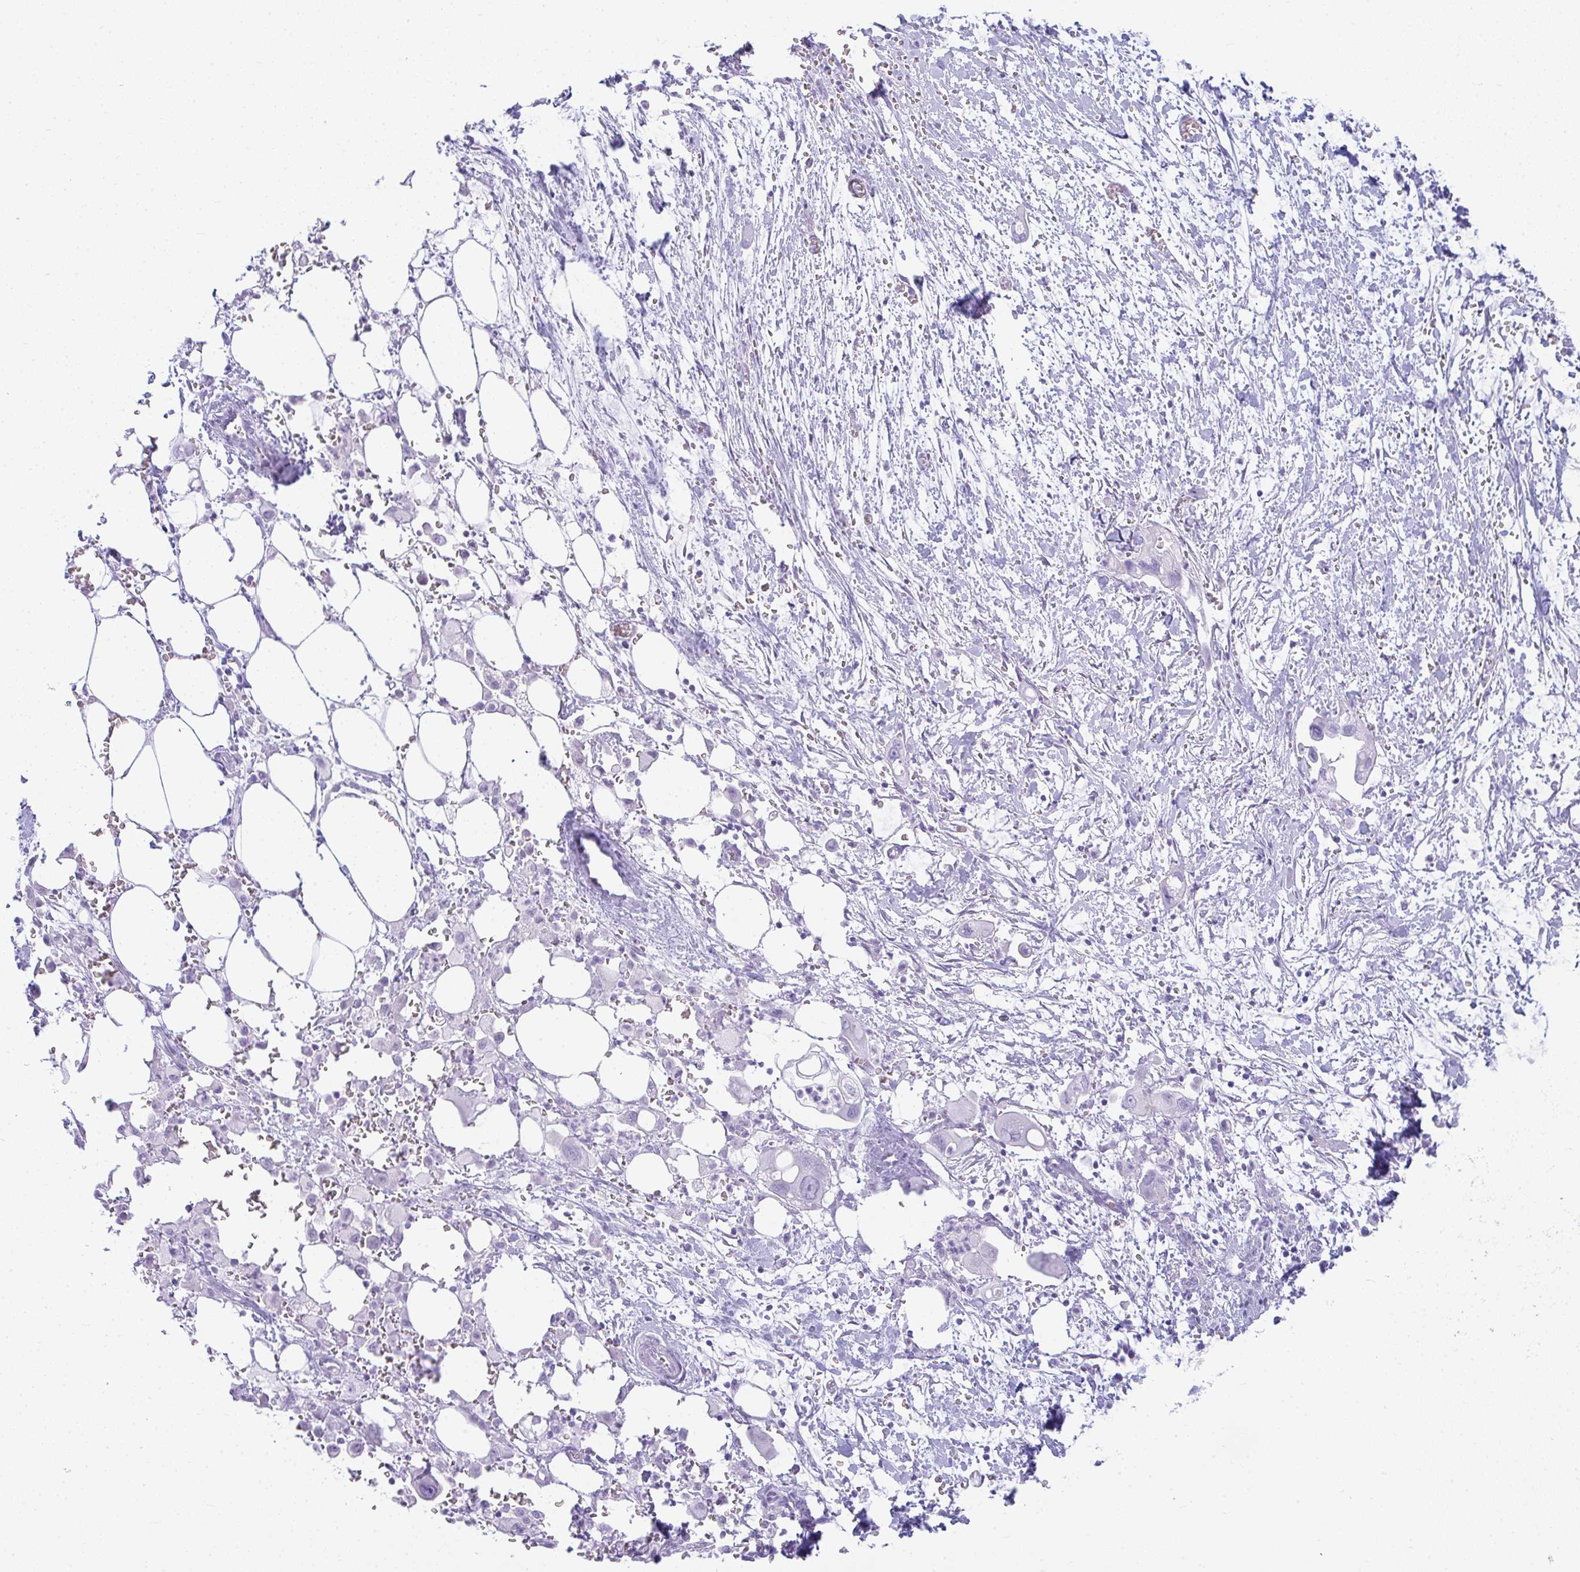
{"staining": {"intensity": "negative", "quantity": "none", "location": "none"}, "tissue": "pancreatic cancer", "cell_type": "Tumor cells", "image_type": "cancer", "snomed": [{"axis": "morphology", "description": "Adenocarcinoma, NOS"}, {"axis": "topography", "description": "Pancreas"}], "caption": "Pancreatic adenocarcinoma was stained to show a protein in brown. There is no significant positivity in tumor cells.", "gene": "RASL10A", "patient": {"sex": "male", "age": 61}}